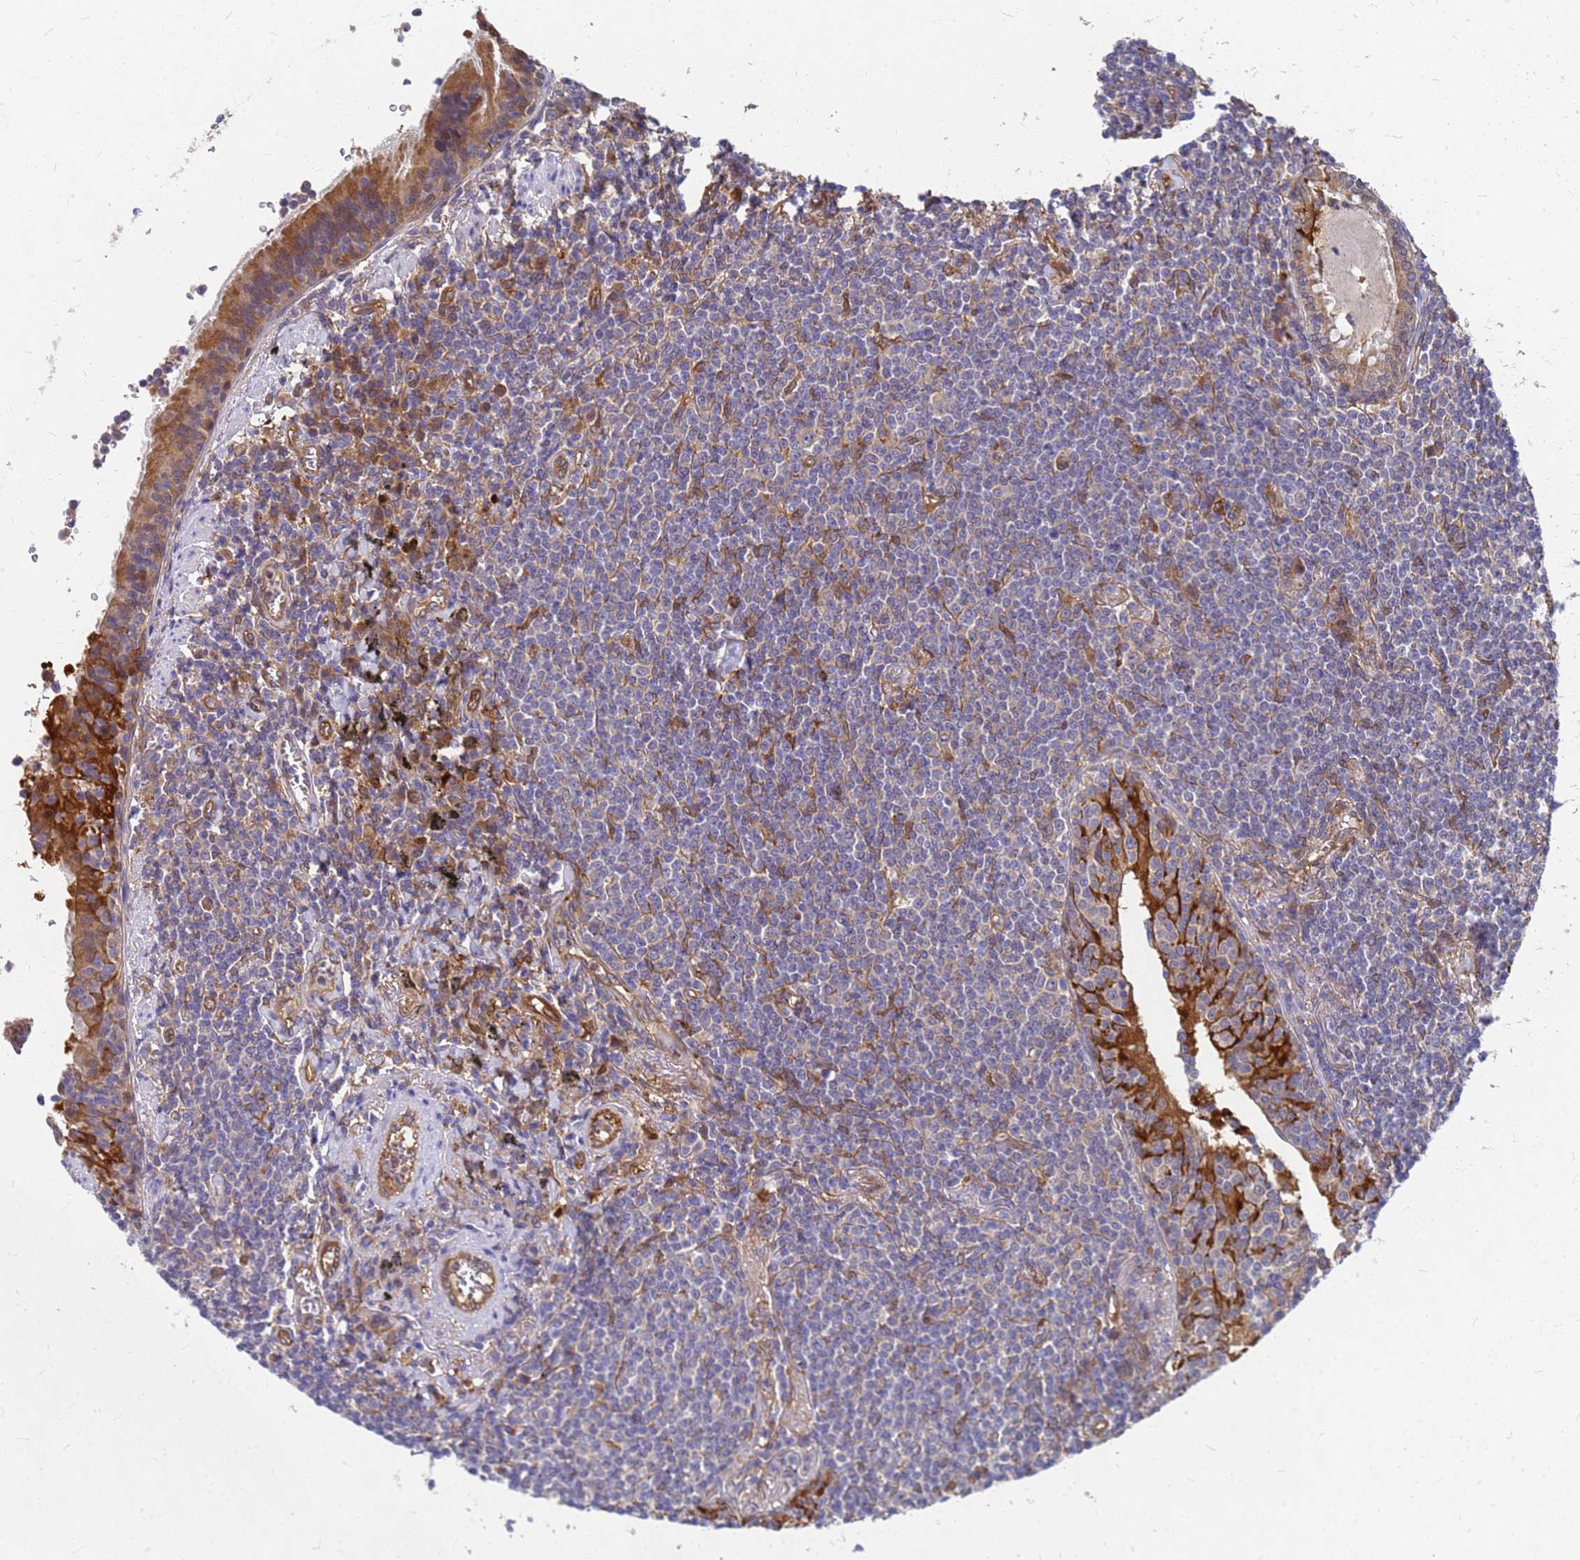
{"staining": {"intensity": "negative", "quantity": "none", "location": "none"}, "tissue": "lymphoma", "cell_type": "Tumor cells", "image_type": "cancer", "snomed": [{"axis": "morphology", "description": "Malignant lymphoma, non-Hodgkin's type, Low grade"}, {"axis": "topography", "description": "Lung"}], "caption": "Tumor cells show no significant protein staining in malignant lymphoma, non-Hodgkin's type (low-grade).", "gene": "SLC35E2B", "patient": {"sex": "female", "age": 71}}